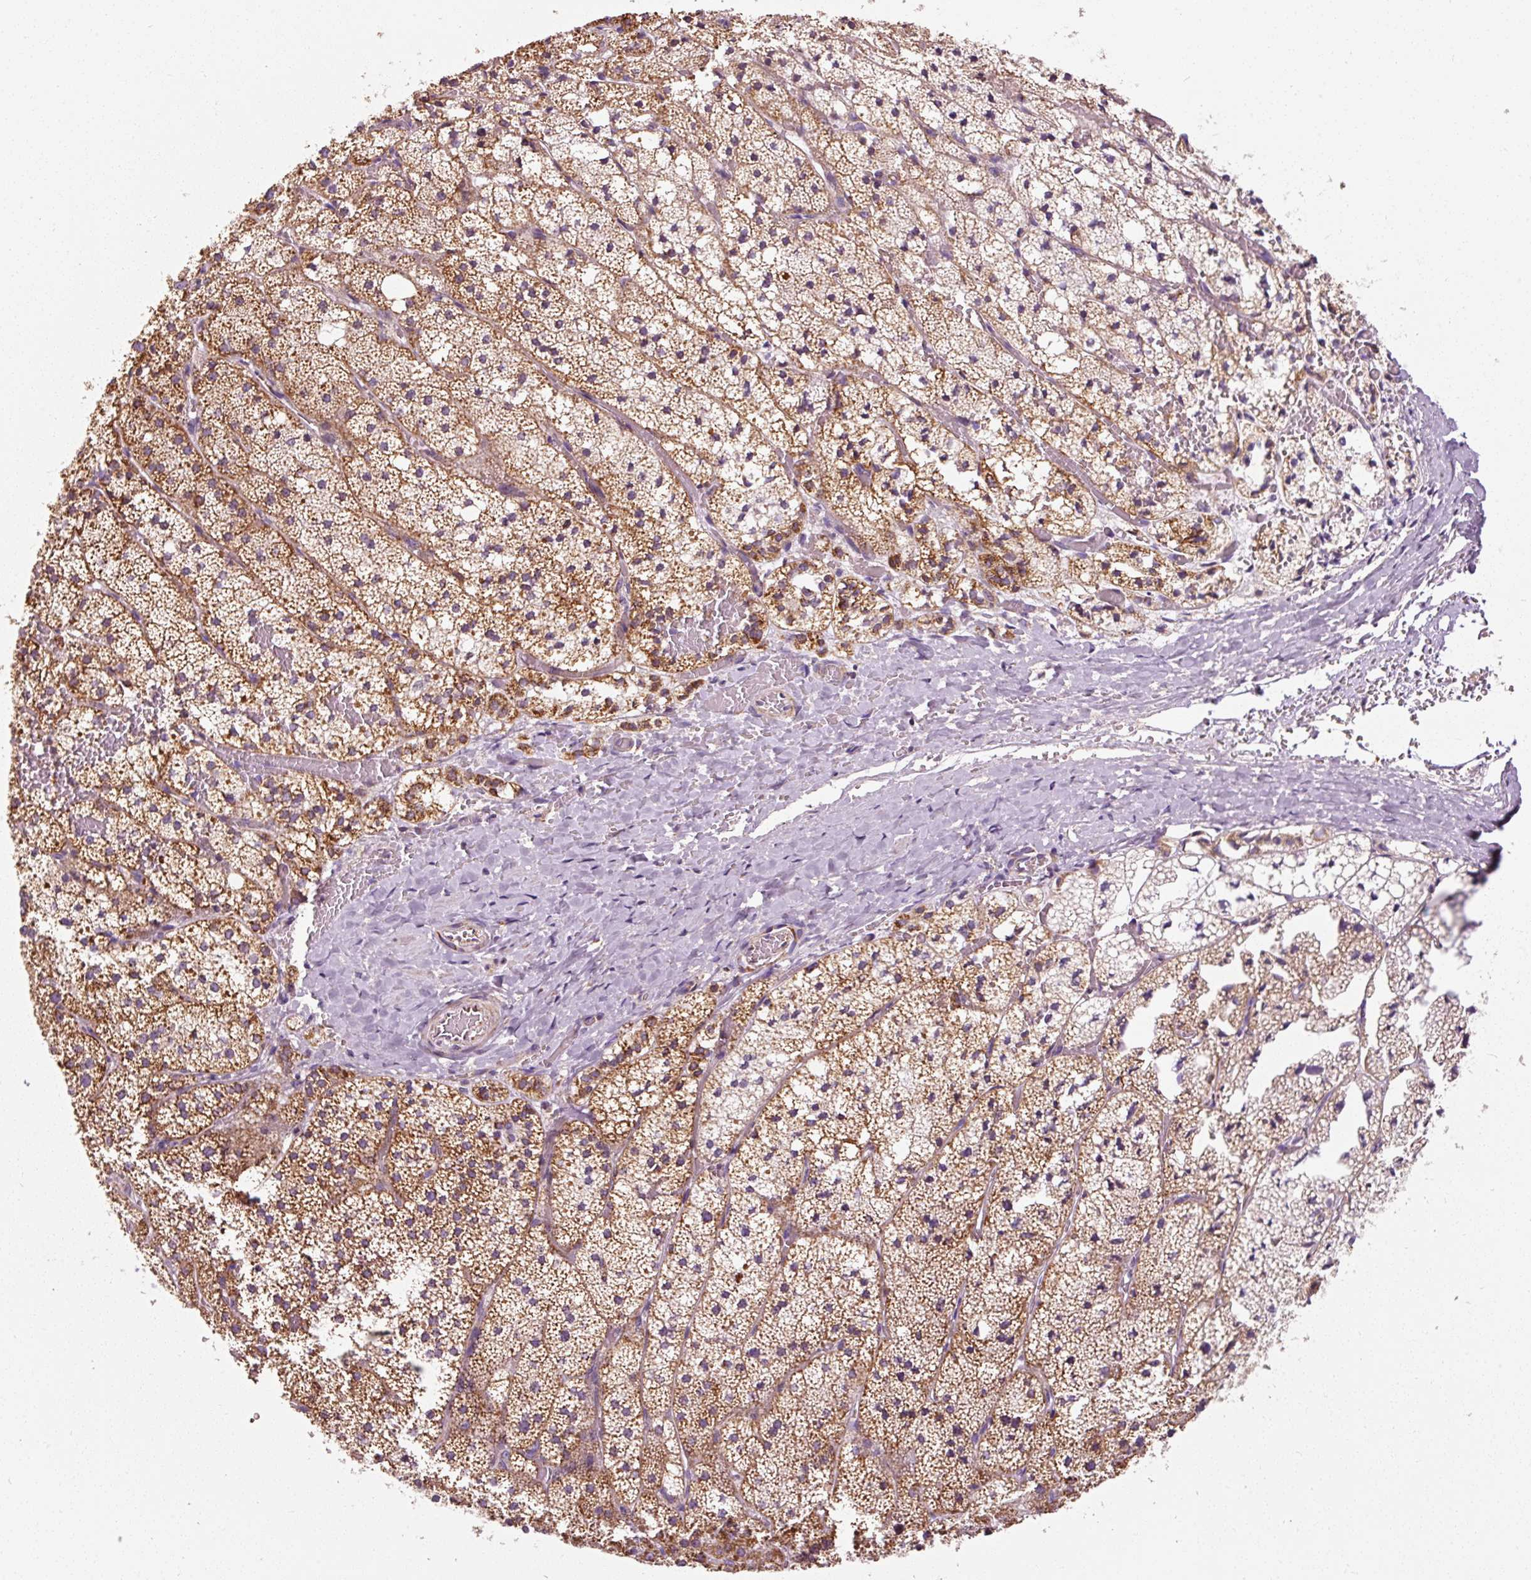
{"staining": {"intensity": "strong", "quantity": ">75%", "location": "cytoplasmic/membranous"}, "tissue": "adrenal gland", "cell_type": "Glandular cells", "image_type": "normal", "snomed": [{"axis": "morphology", "description": "Normal tissue, NOS"}, {"axis": "topography", "description": "Adrenal gland"}], "caption": "Glandular cells reveal high levels of strong cytoplasmic/membranous expression in about >75% of cells in unremarkable adrenal gland. (Stains: DAB (3,3'-diaminobenzidine) in brown, nuclei in blue, Microscopy: brightfield microscopy at high magnification).", "gene": "NDUFB4", "patient": {"sex": "male", "age": 53}}